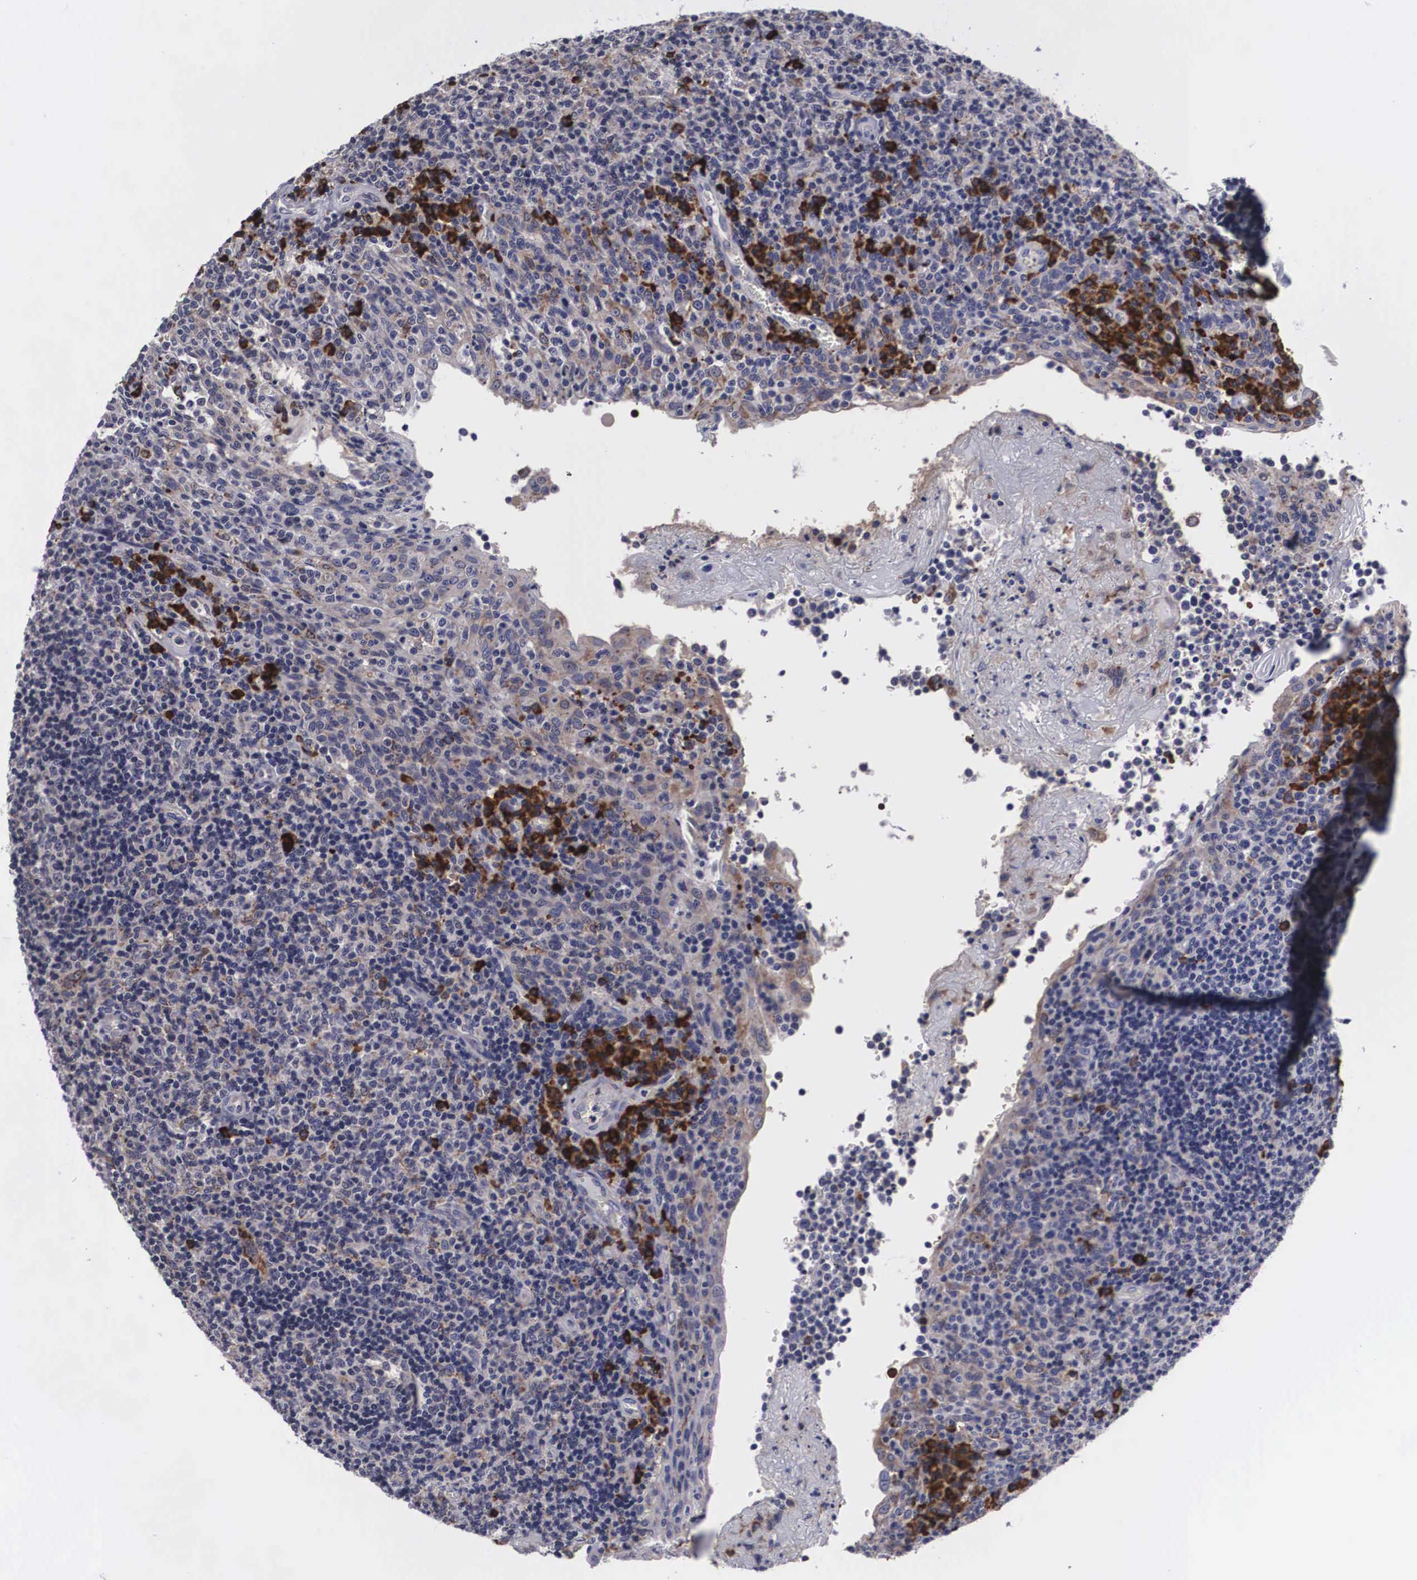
{"staining": {"intensity": "moderate", "quantity": "<25%", "location": "cytoplasmic/membranous"}, "tissue": "tonsil", "cell_type": "Germinal center cells", "image_type": "normal", "snomed": [{"axis": "morphology", "description": "Normal tissue, NOS"}, {"axis": "topography", "description": "Tonsil"}], "caption": "Moderate cytoplasmic/membranous protein staining is appreciated in approximately <25% of germinal center cells in tonsil. (DAB IHC with brightfield microscopy, high magnification).", "gene": "CRELD2", "patient": {"sex": "female", "age": 3}}